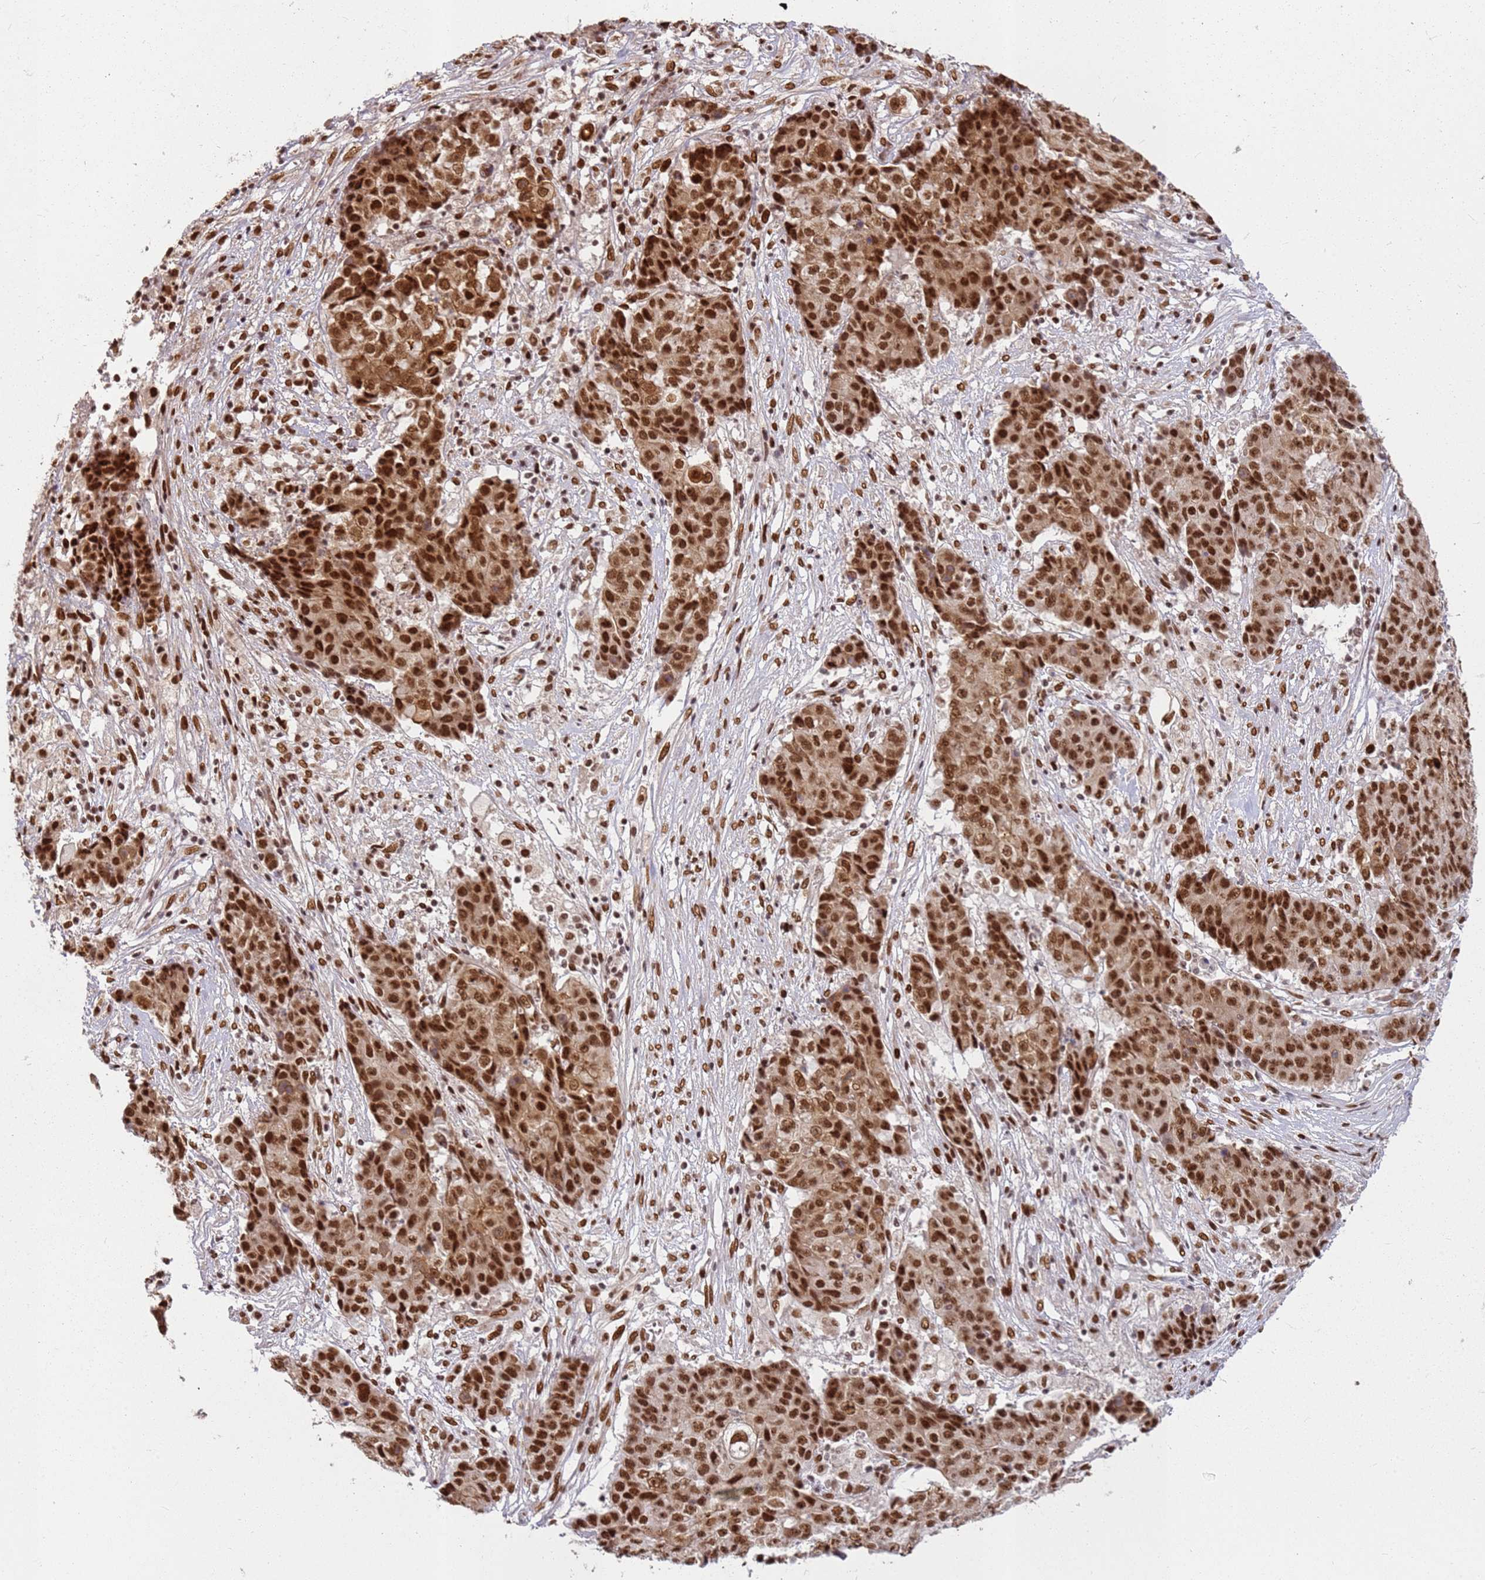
{"staining": {"intensity": "strong", "quantity": ">75%", "location": "nuclear"}, "tissue": "ovarian cancer", "cell_type": "Tumor cells", "image_type": "cancer", "snomed": [{"axis": "morphology", "description": "Carcinoma, endometroid"}, {"axis": "topography", "description": "Ovary"}], "caption": "A brown stain labels strong nuclear positivity of a protein in ovarian cancer (endometroid carcinoma) tumor cells.", "gene": "TENT4A", "patient": {"sex": "female", "age": 42}}